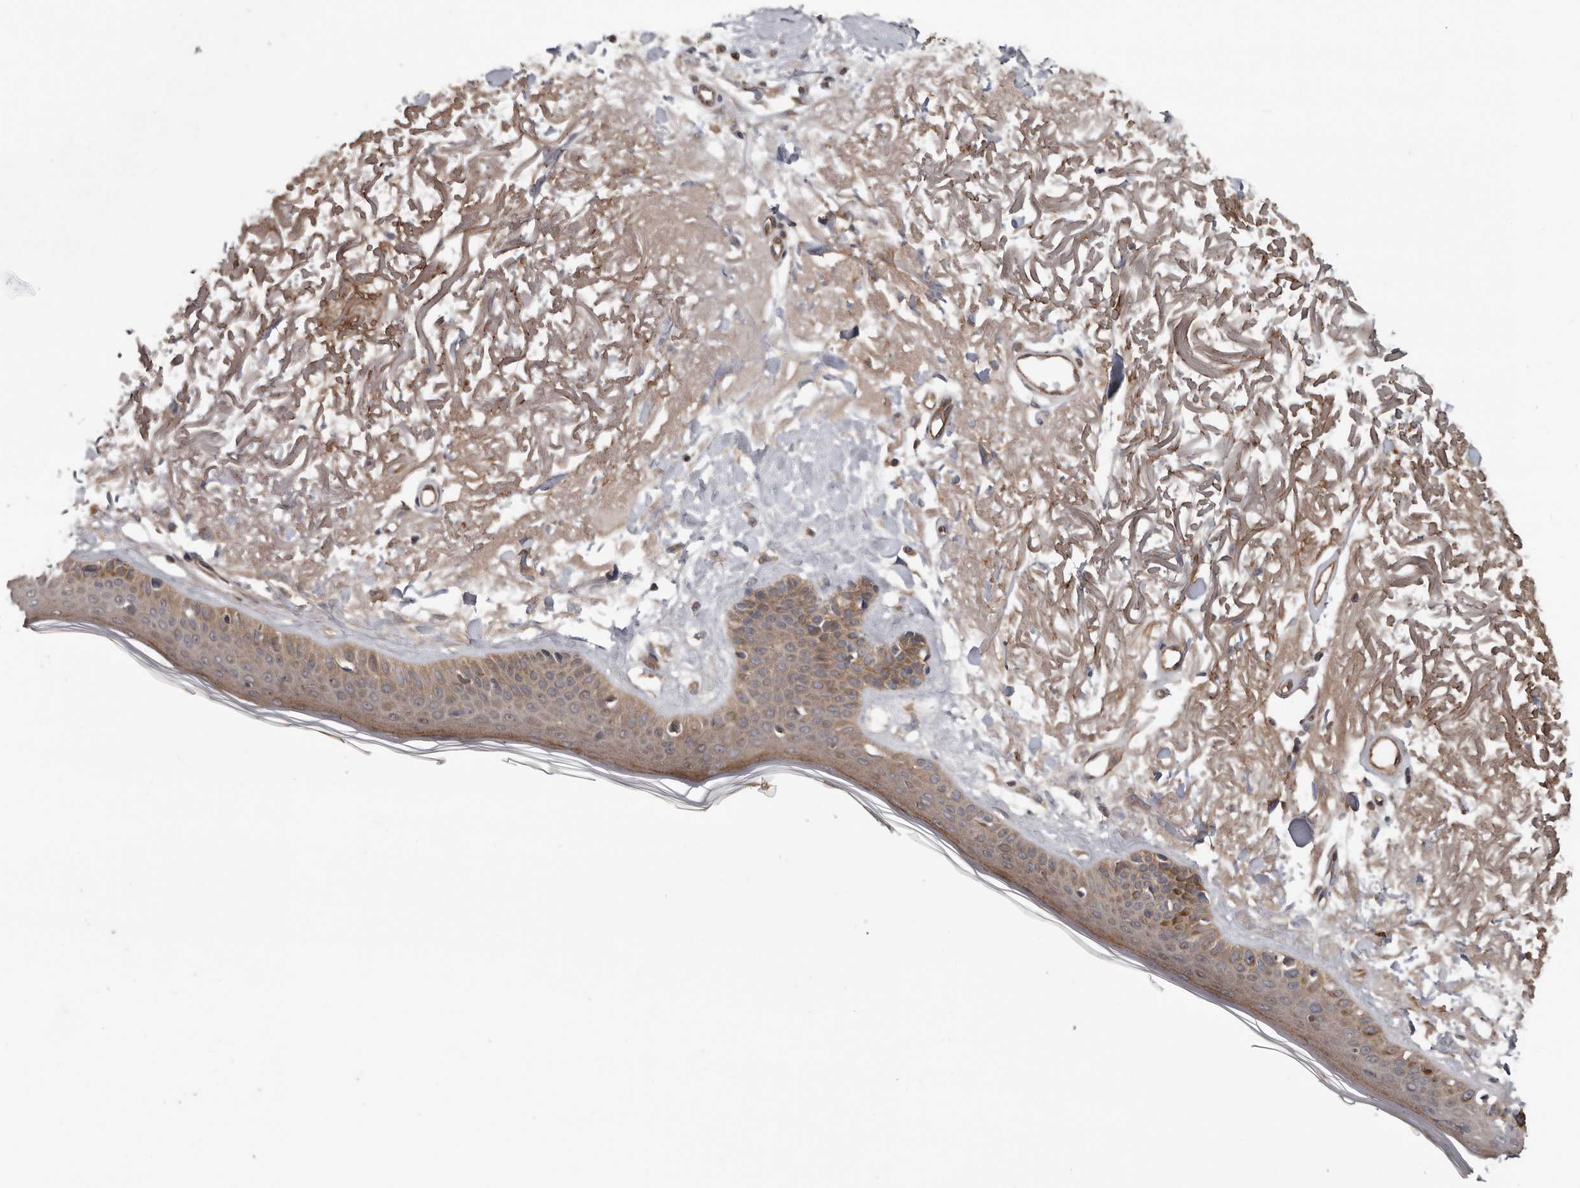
{"staining": {"intensity": "moderate", "quantity": ">75%", "location": "cytoplasmic/membranous"}, "tissue": "skin", "cell_type": "Fibroblasts", "image_type": "normal", "snomed": [{"axis": "morphology", "description": "Normal tissue, NOS"}, {"axis": "topography", "description": "Skin"}, {"axis": "topography", "description": "Skeletal muscle"}], "caption": "Fibroblasts exhibit medium levels of moderate cytoplasmic/membranous staining in approximately >75% of cells in unremarkable skin.", "gene": "DNAJB4", "patient": {"sex": "male", "age": 83}}